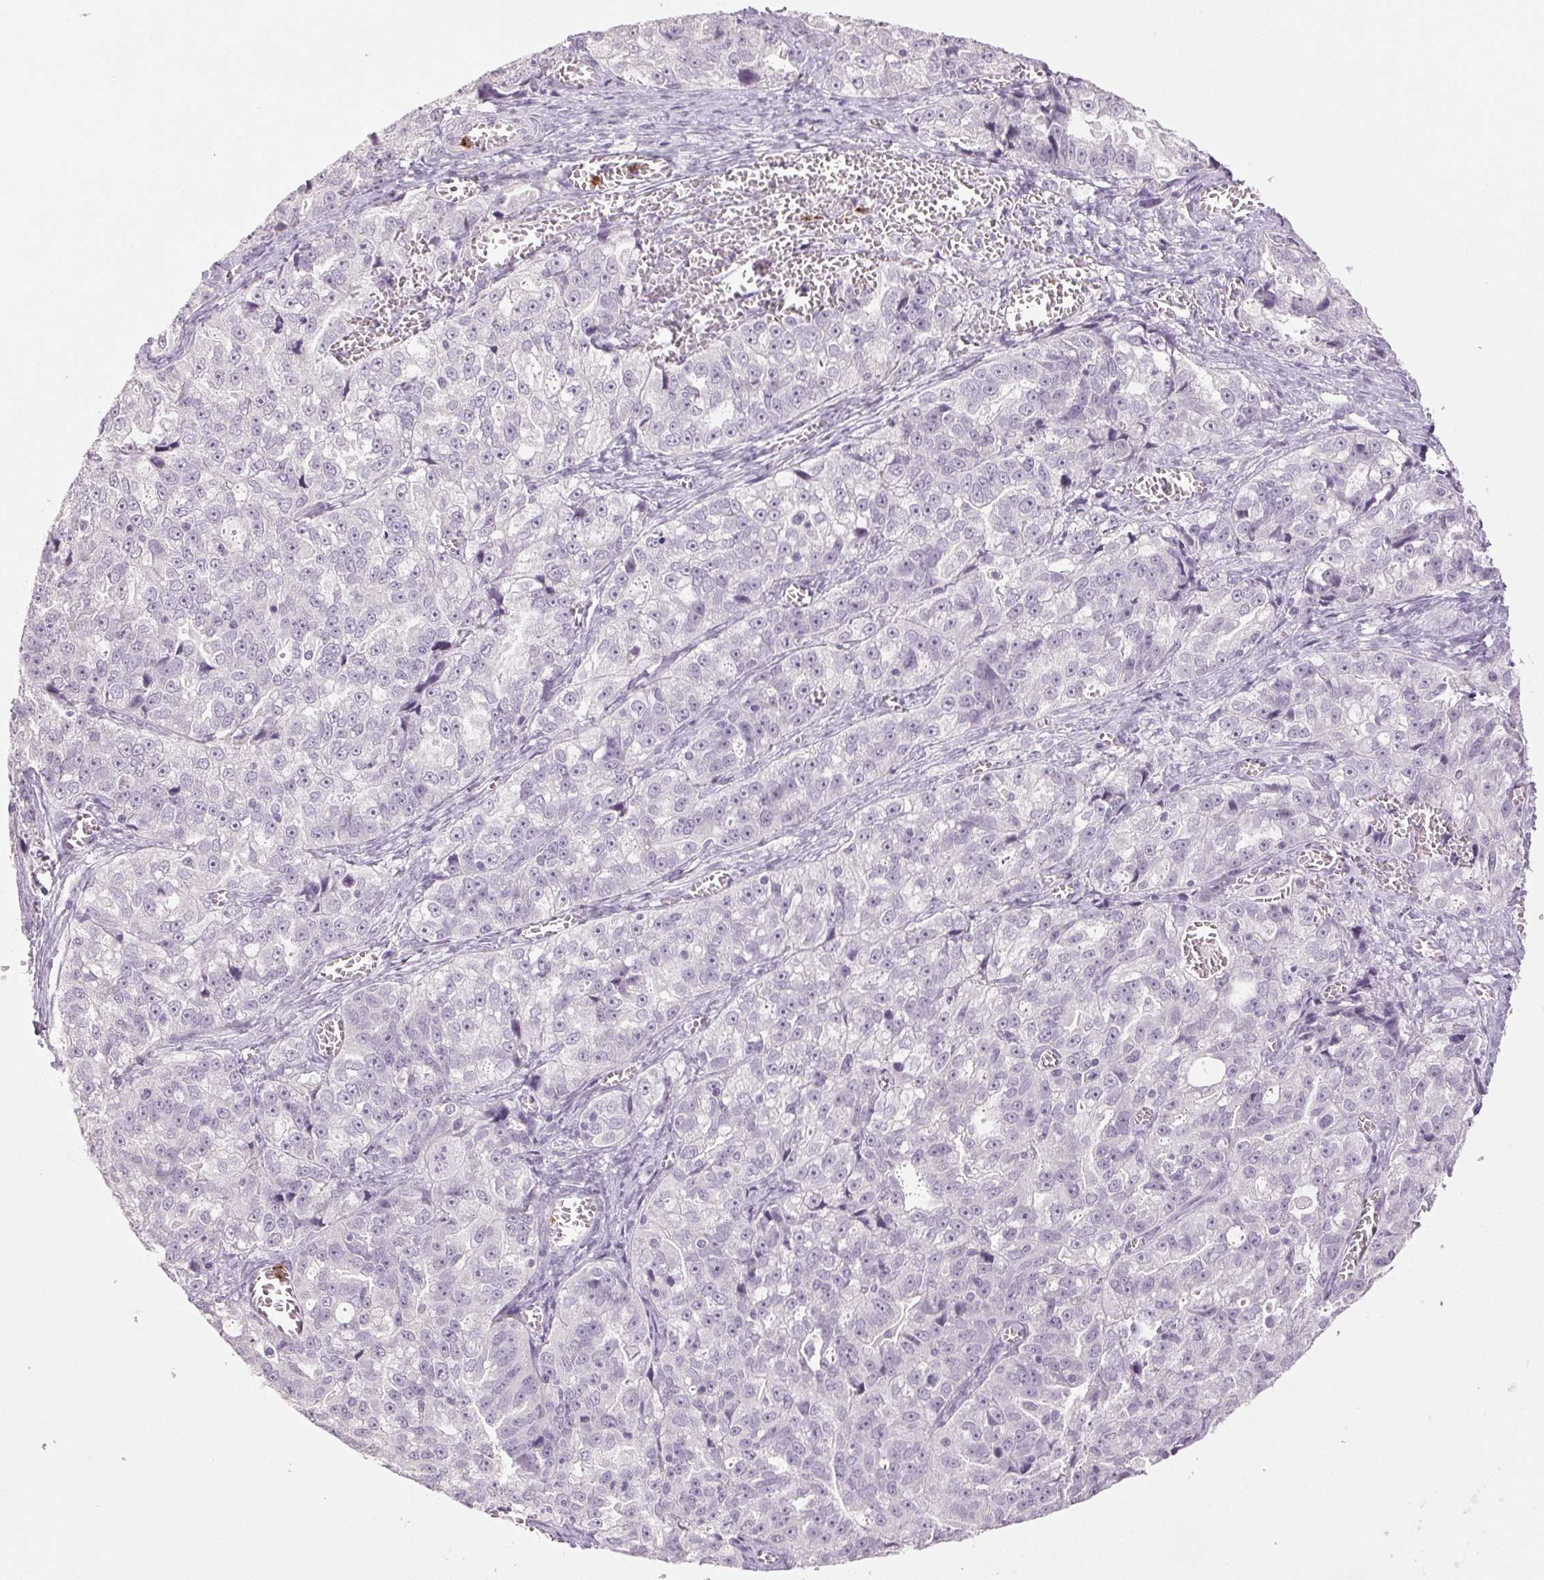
{"staining": {"intensity": "negative", "quantity": "none", "location": "none"}, "tissue": "ovarian cancer", "cell_type": "Tumor cells", "image_type": "cancer", "snomed": [{"axis": "morphology", "description": "Cystadenocarcinoma, serous, NOS"}, {"axis": "topography", "description": "Ovary"}], "caption": "High power microscopy photomicrograph of an immunohistochemistry photomicrograph of ovarian serous cystadenocarcinoma, revealing no significant expression in tumor cells.", "gene": "LTF", "patient": {"sex": "female", "age": 51}}